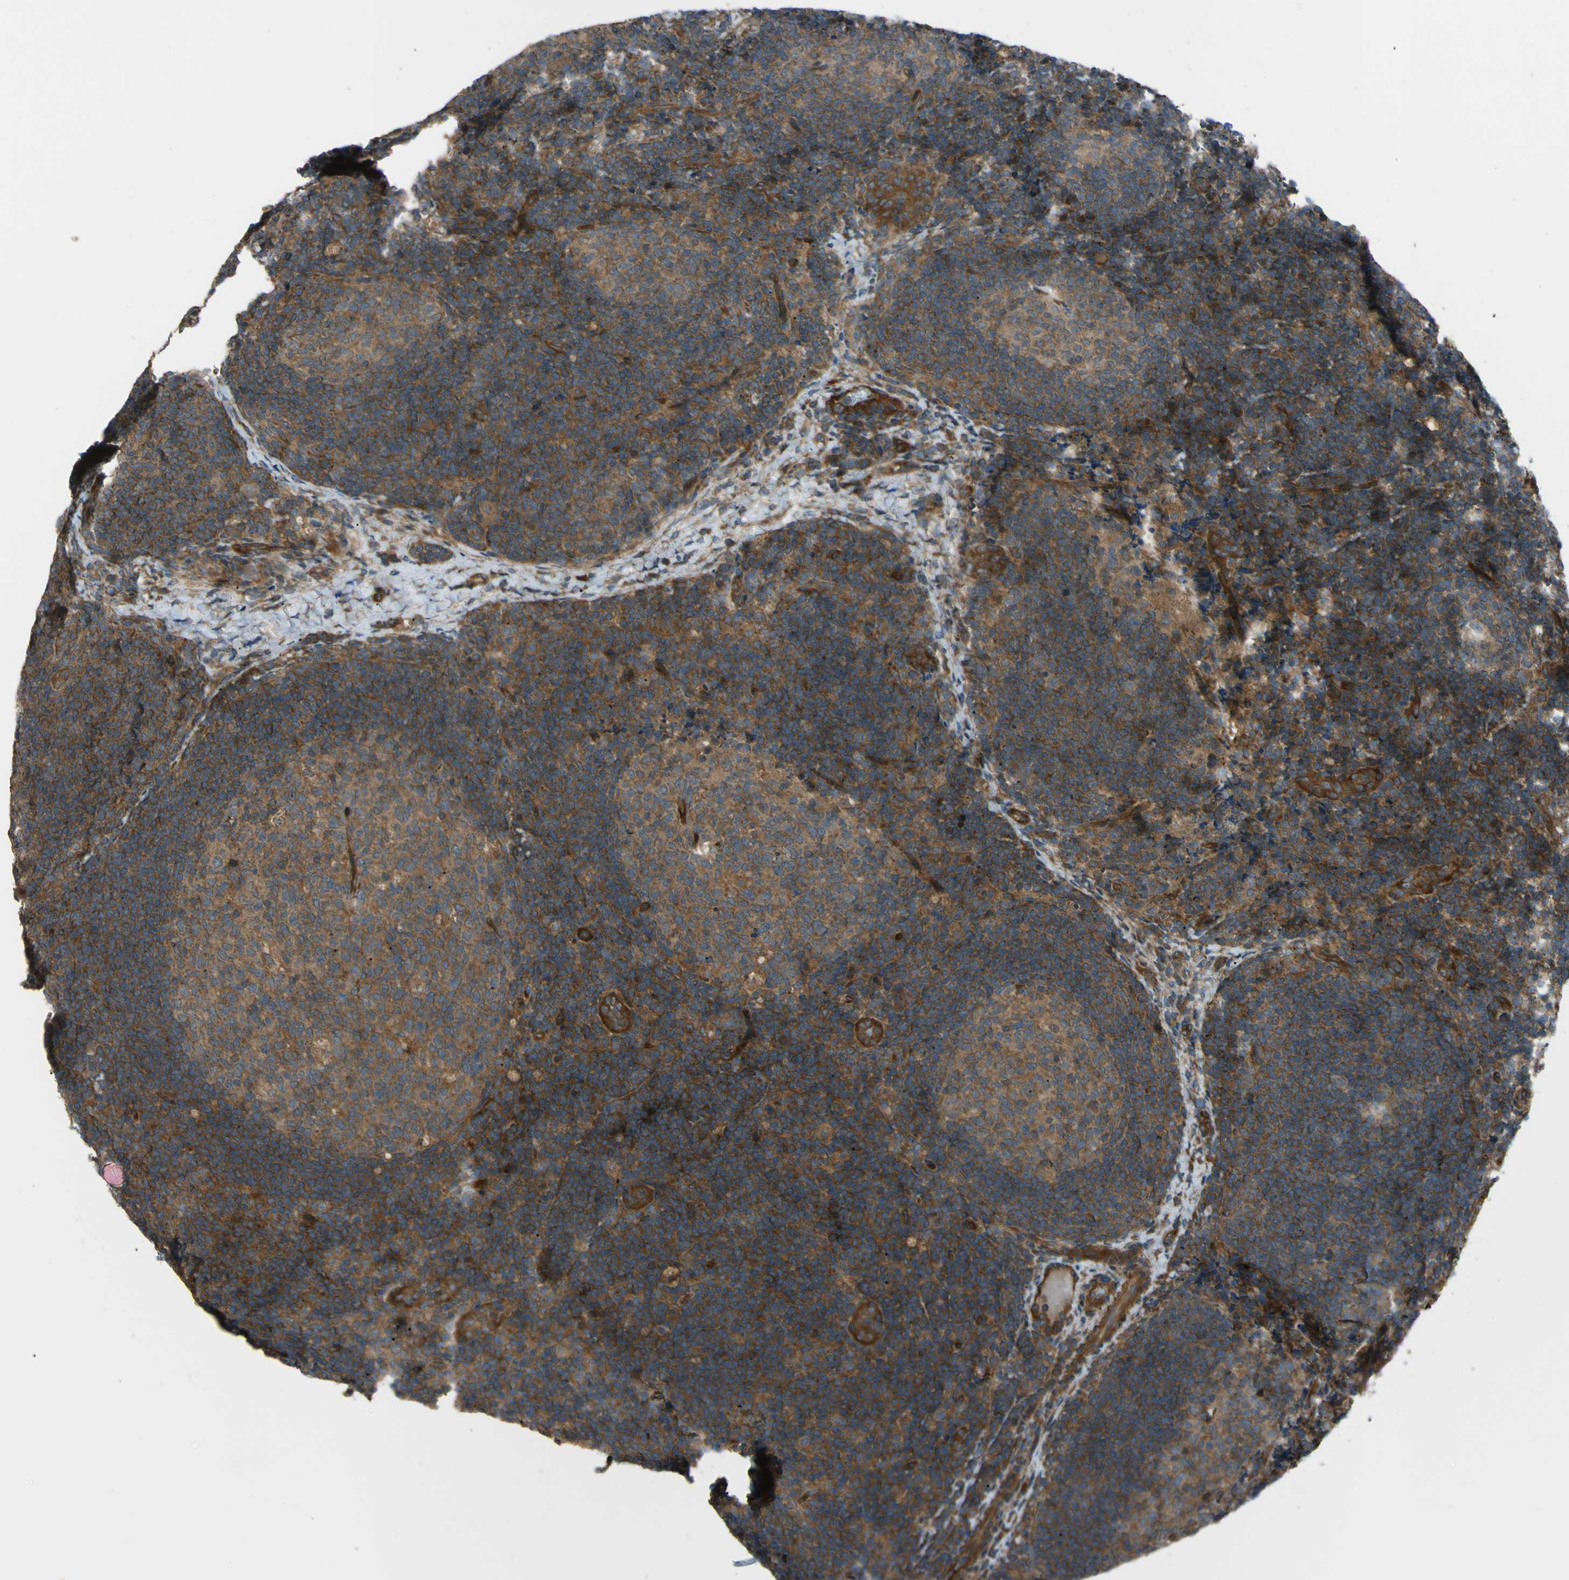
{"staining": {"intensity": "moderate", "quantity": ">75%", "location": "cytoplasmic/membranous"}, "tissue": "lymph node", "cell_type": "Germinal center cells", "image_type": "normal", "snomed": [{"axis": "morphology", "description": "Normal tissue, NOS"}, {"axis": "topography", "description": "Lymph node"}], "caption": "Moderate cytoplasmic/membranous protein expression is appreciated in about >75% of germinal center cells in lymph node. (DAB IHC, brown staining for protein, blue staining for nuclei).", "gene": "FLII", "patient": {"sex": "female", "age": 14}}